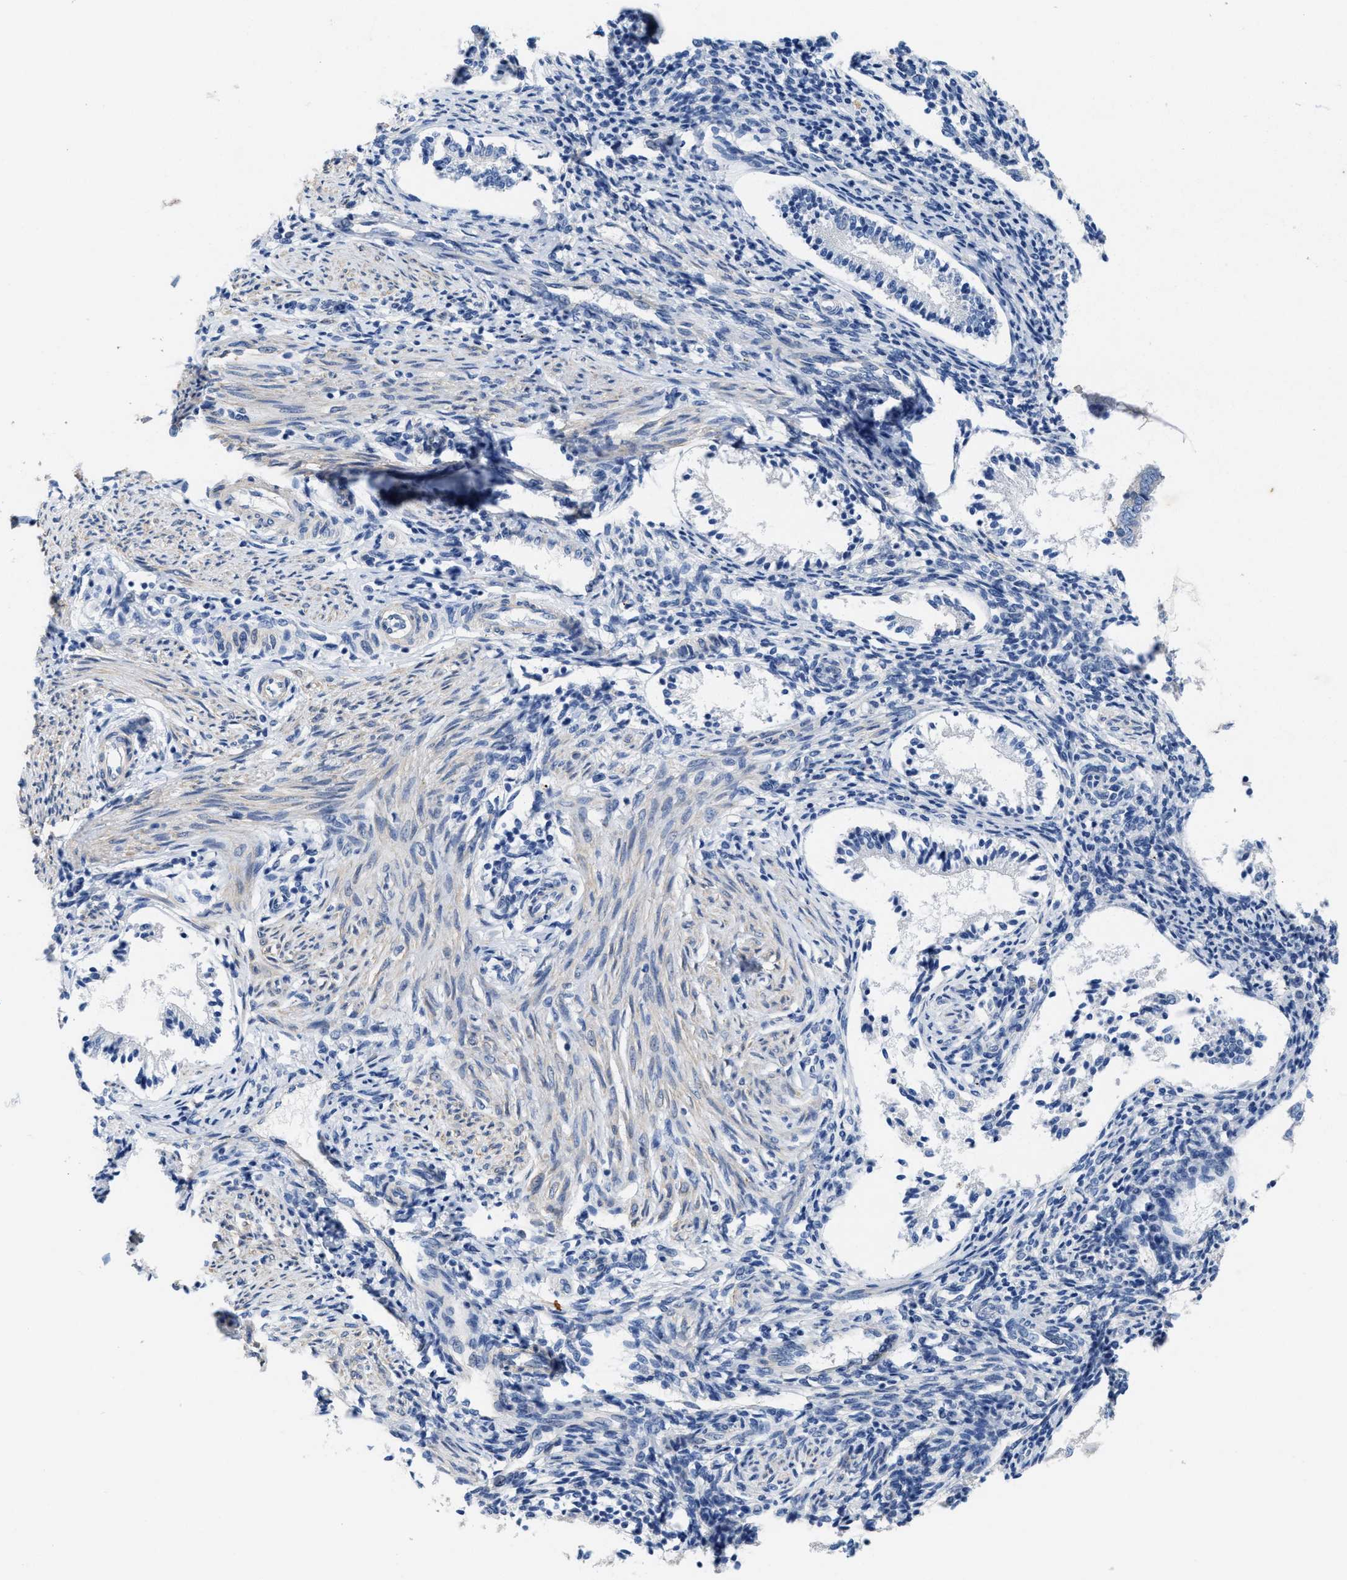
{"staining": {"intensity": "negative", "quantity": "none", "location": "none"}, "tissue": "endometrium", "cell_type": "Cells in endometrial stroma", "image_type": "normal", "snomed": [{"axis": "morphology", "description": "Normal tissue, NOS"}, {"axis": "topography", "description": "Endometrium"}], "caption": "Immunohistochemistry histopathology image of benign endometrium: endometrium stained with DAB demonstrates no significant protein expression in cells in endometrial stroma. (Stains: DAB IHC with hematoxylin counter stain, Microscopy: brightfield microscopy at high magnification).", "gene": "CPA2", "patient": {"sex": "female", "age": 42}}